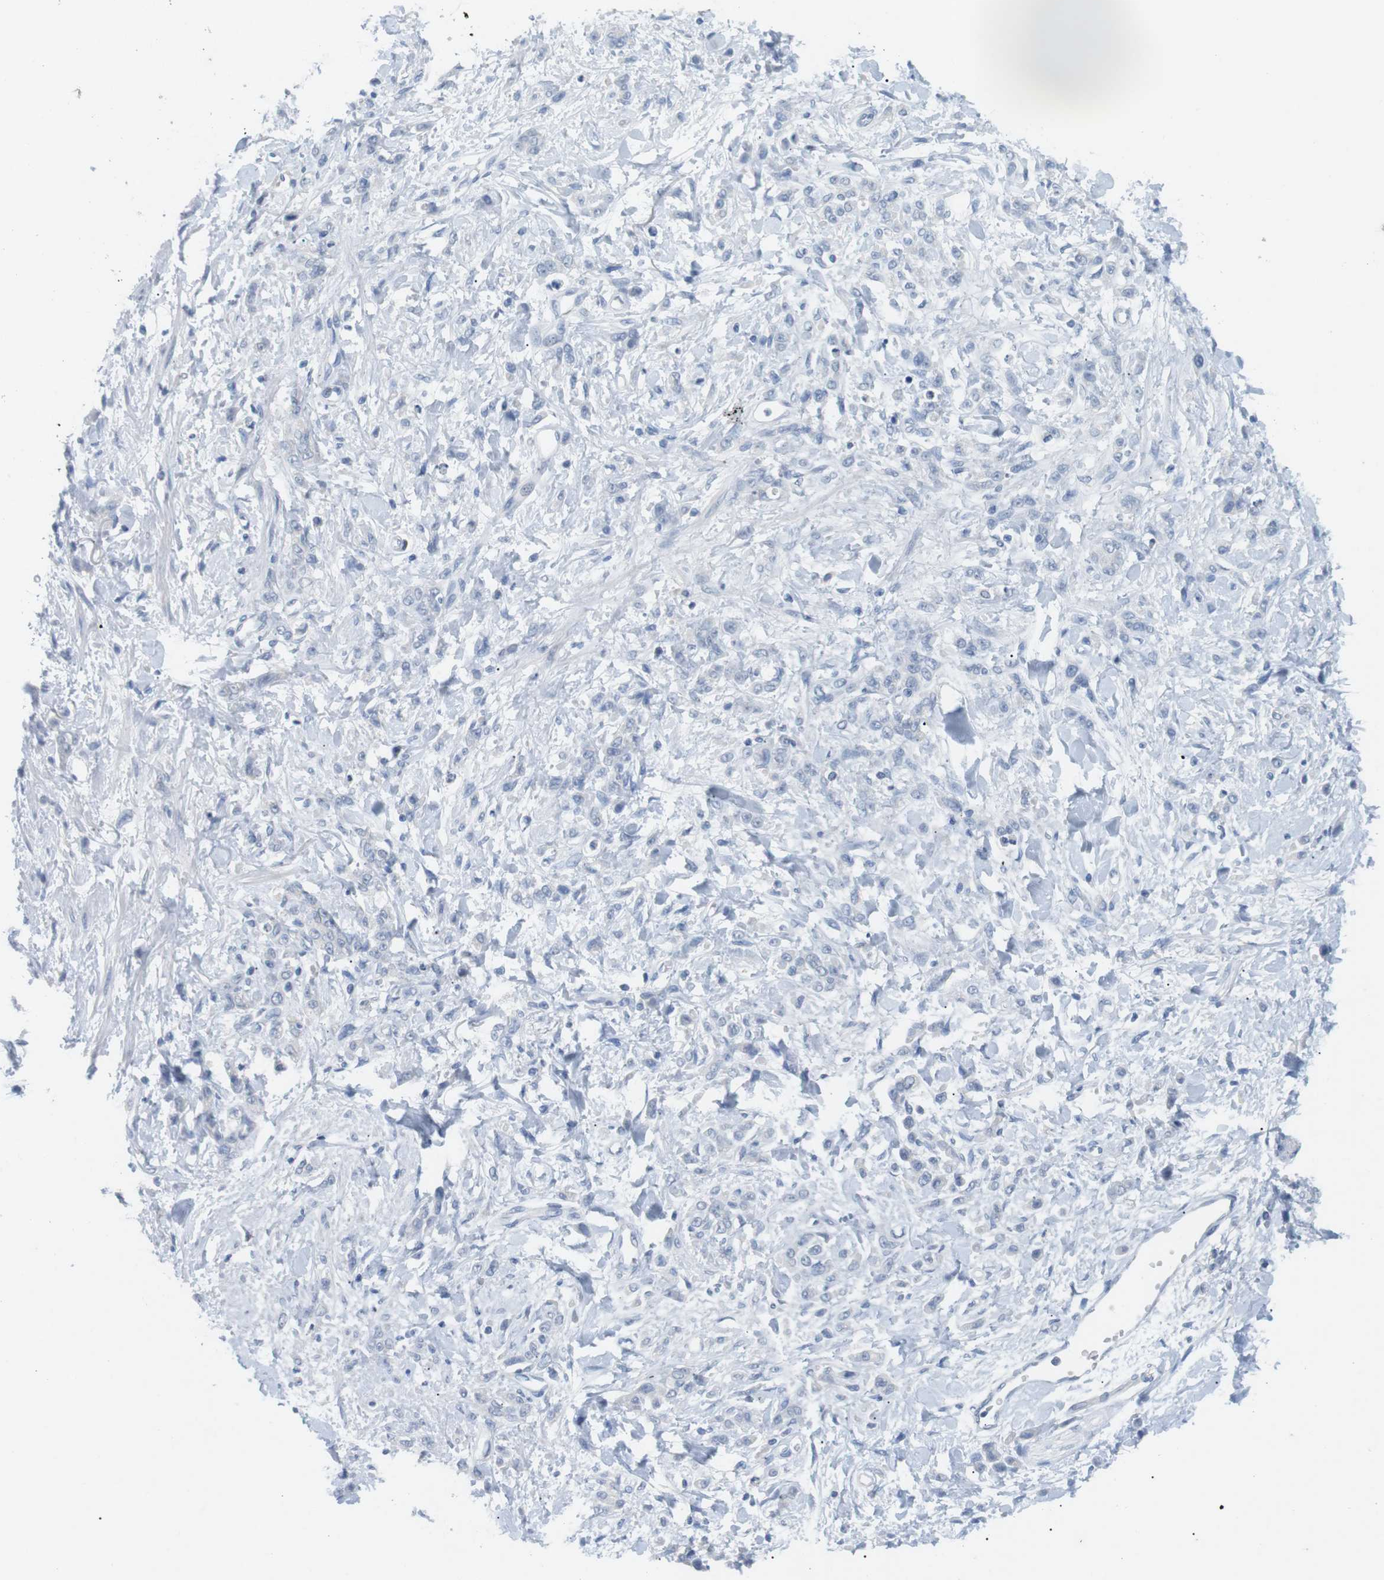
{"staining": {"intensity": "negative", "quantity": "none", "location": "none"}, "tissue": "stomach cancer", "cell_type": "Tumor cells", "image_type": "cancer", "snomed": [{"axis": "morphology", "description": "Normal tissue, NOS"}, {"axis": "morphology", "description": "Adenocarcinoma, NOS"}, {"axis": "topography", "description": "Stomach"}], "caption": "A high-resolution histopathology image shows immunohistochemistry staining of stomach cancer, which reveals no significant positivity in tumor cells. (DAB (3,3'-diaminobenzidine) IHC with hematoxylin counter stain).", "gene": "HBG2", "patient": {"sex": "male", "age": 82}}